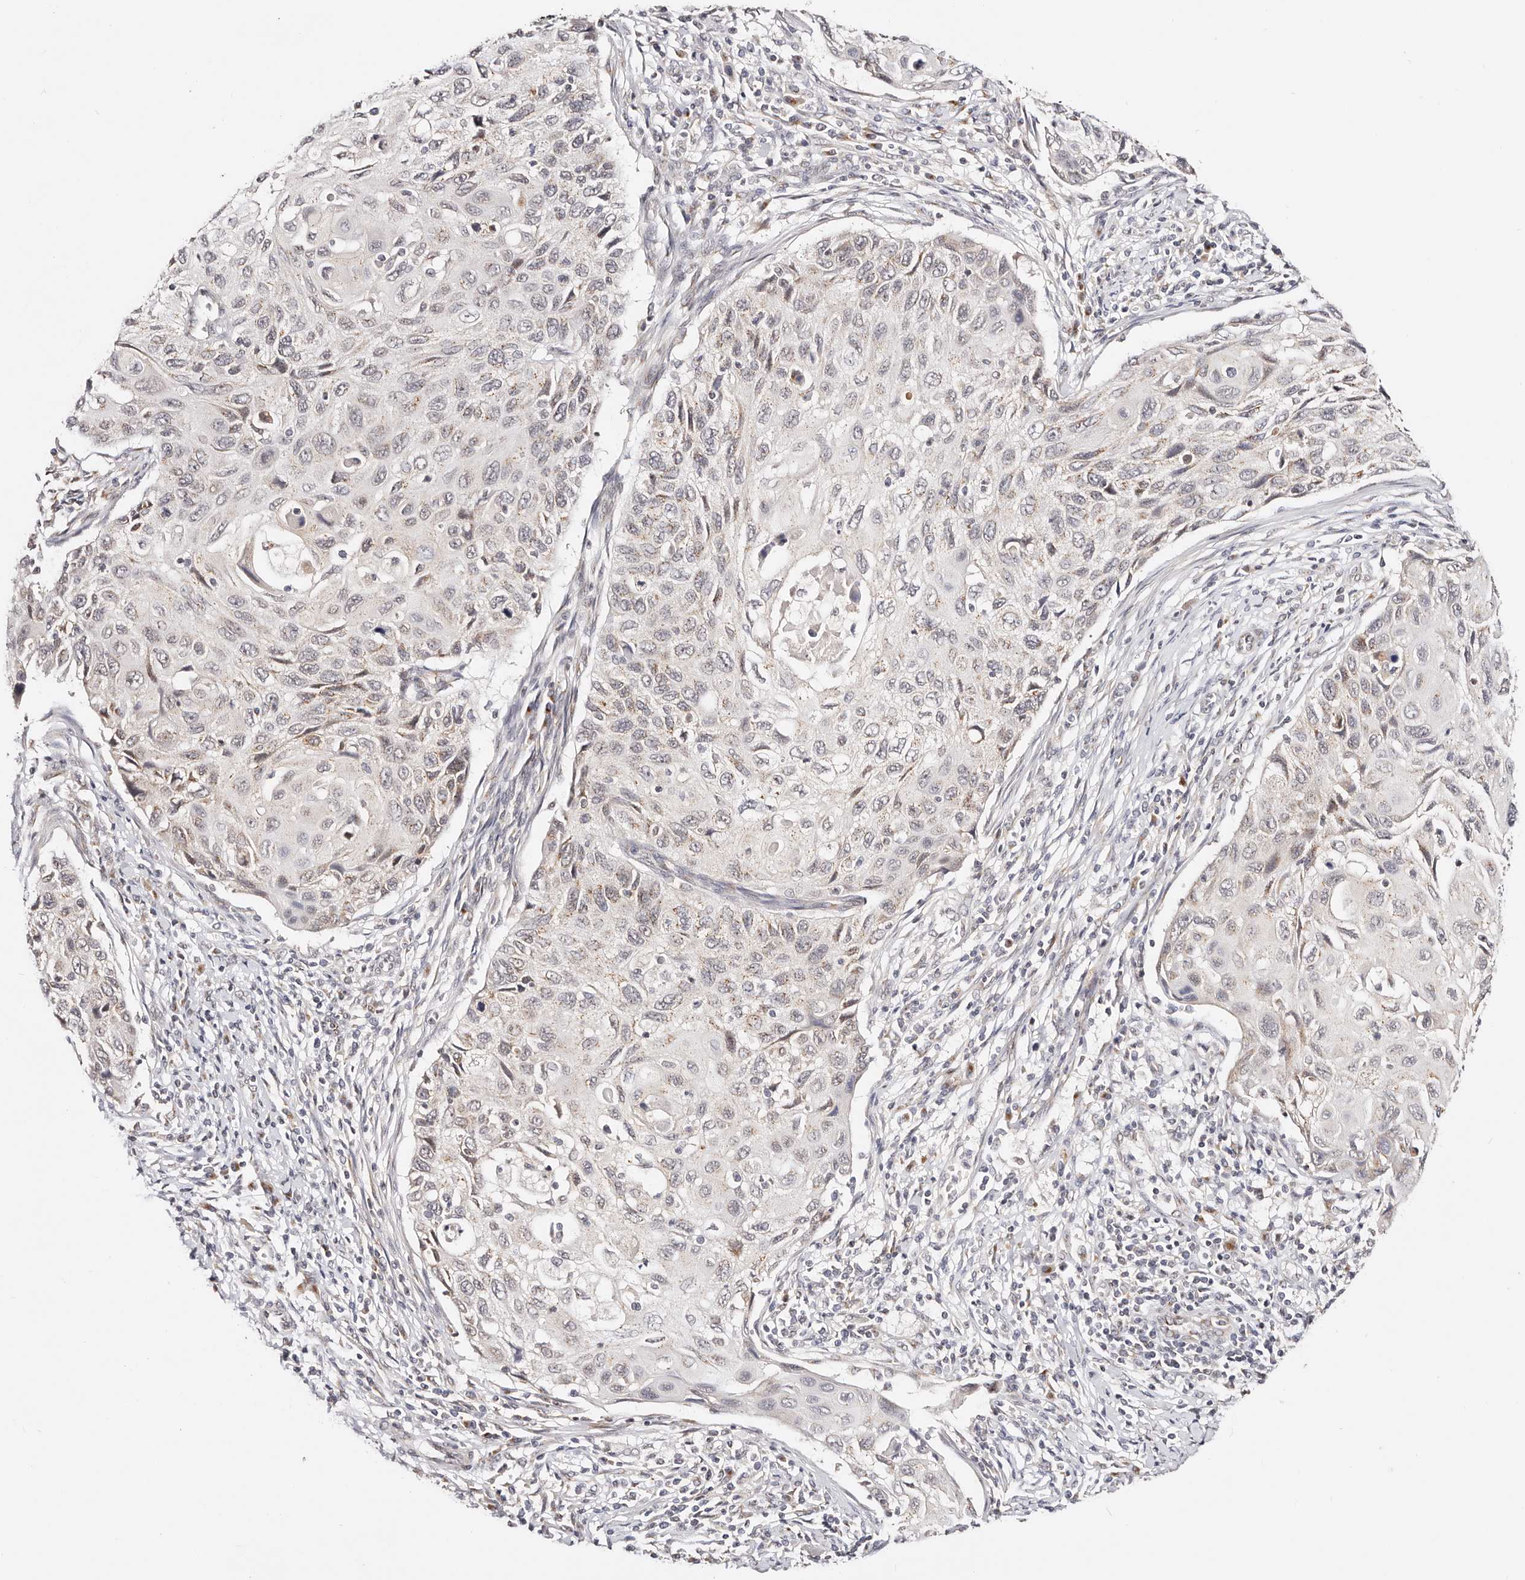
{"staining": {"intensity": "weak", "quantity": "25%-75%", "location": "cytoplasmic/membranous"}, "tissue": "cervical cancer", "cell_type": "Tumor cells", "image_type": "cancer", "snomed": [{"axis": "morphology", "description": "Squamous cell carcinoma, NOS"}, {"axis": "topography", "description": "Cervix"}], "caption": "Immunohistochemical staining of human squamous cell carcinoma (cervical) displays low levels of weak cytoplasmic/membranous protein positivity in about 25%-75% of tumor cells. (brown staining indicates protein expression, while blue staining denotes nuclei).", "gene": "VIPAS39", "patient": {"sex": "female", "age": 70}}